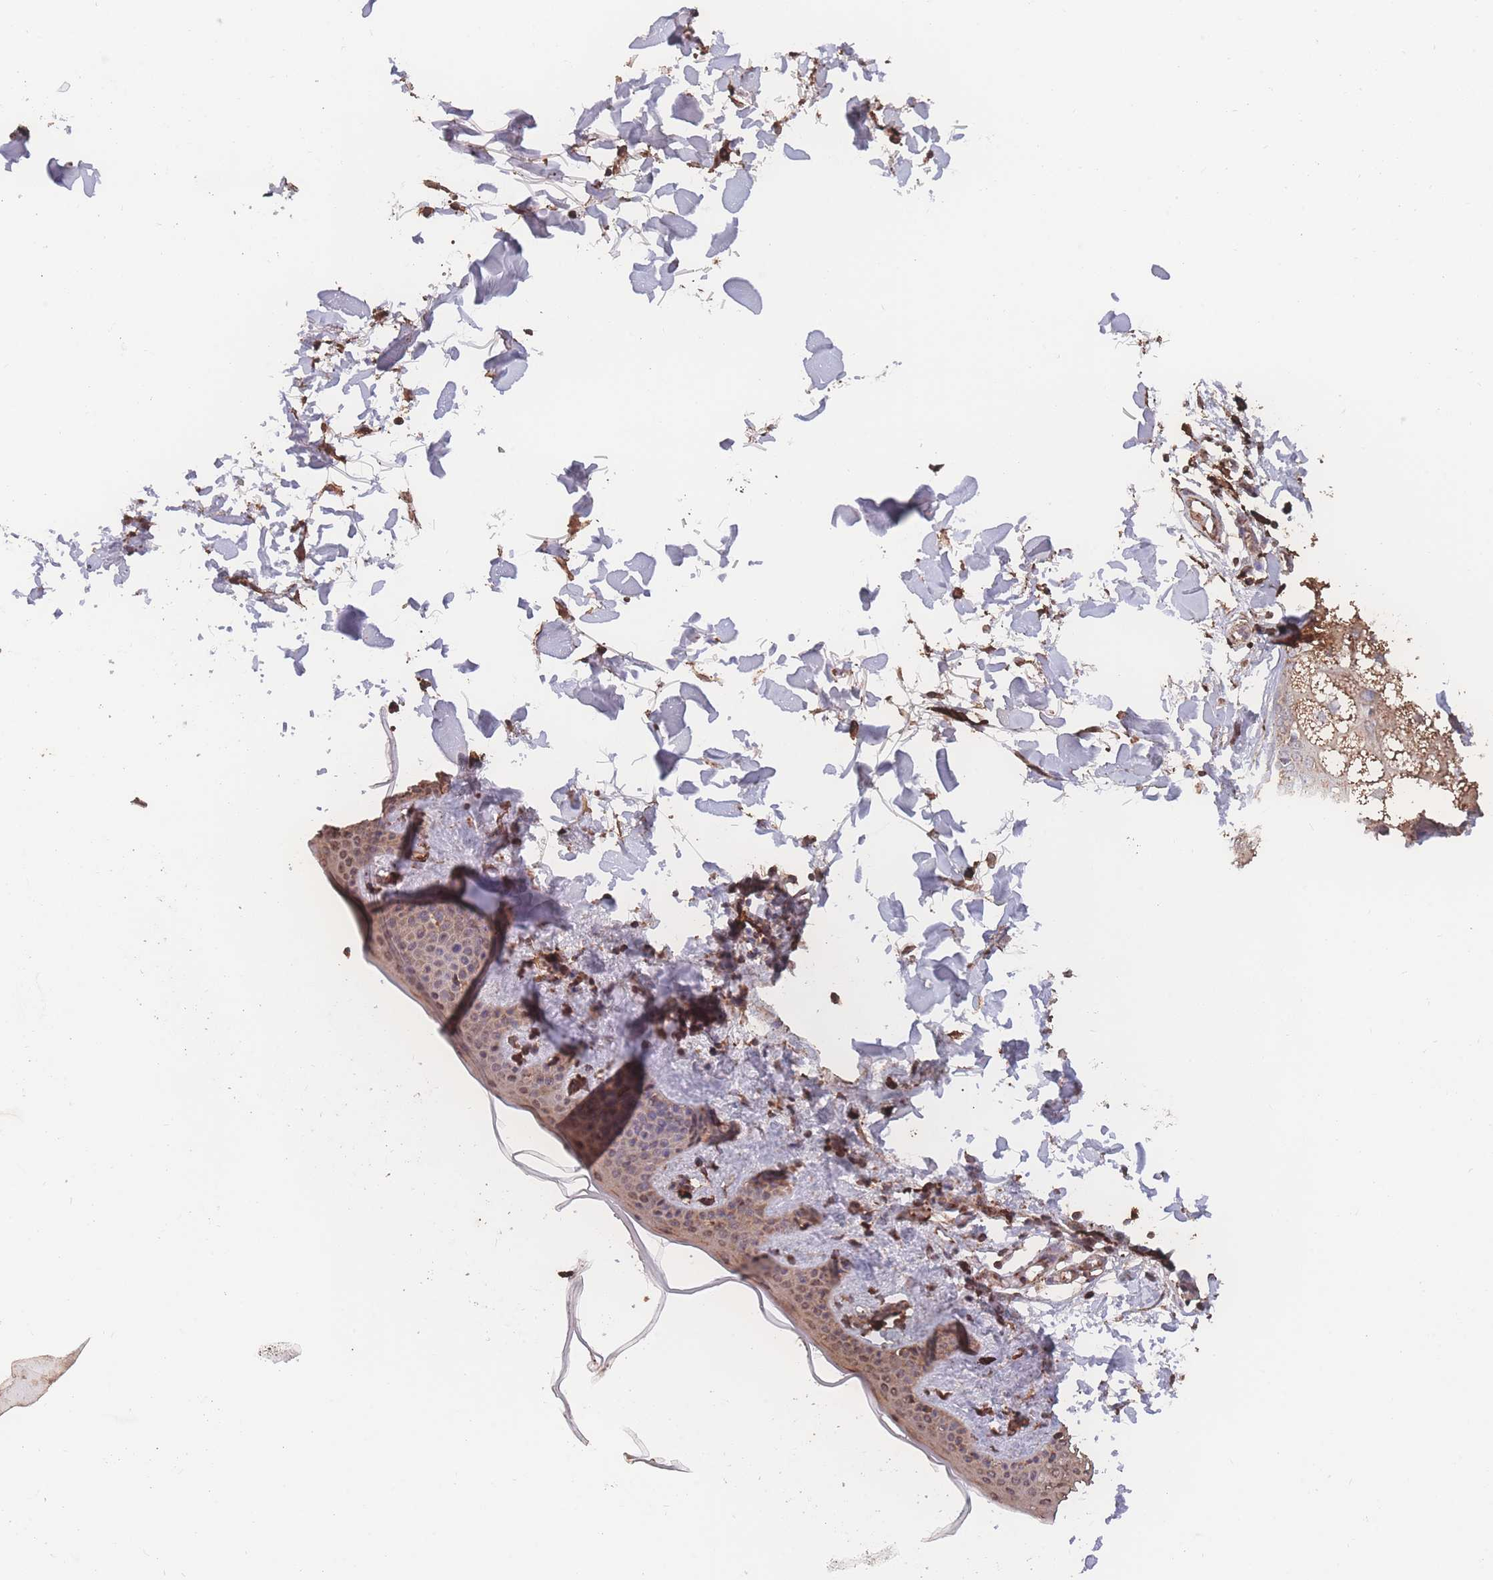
{"staining": {"intensity": "negative", "quantity": "none", "location": "none"}, "tissue": "skin", "cell_type": "Fibroblasts", "image_type": "normal", "snomed": [{"axis": "morphology", "description": "Normal tissue, NOS"}, {"axis": "topography", "description": "Skin"}], "caption": "Photomicrograph shows no significant protein expression in fibroblasts of normal skin.", "gene": "SGSM3", "patient": {"sex": "female", "age": 34}}